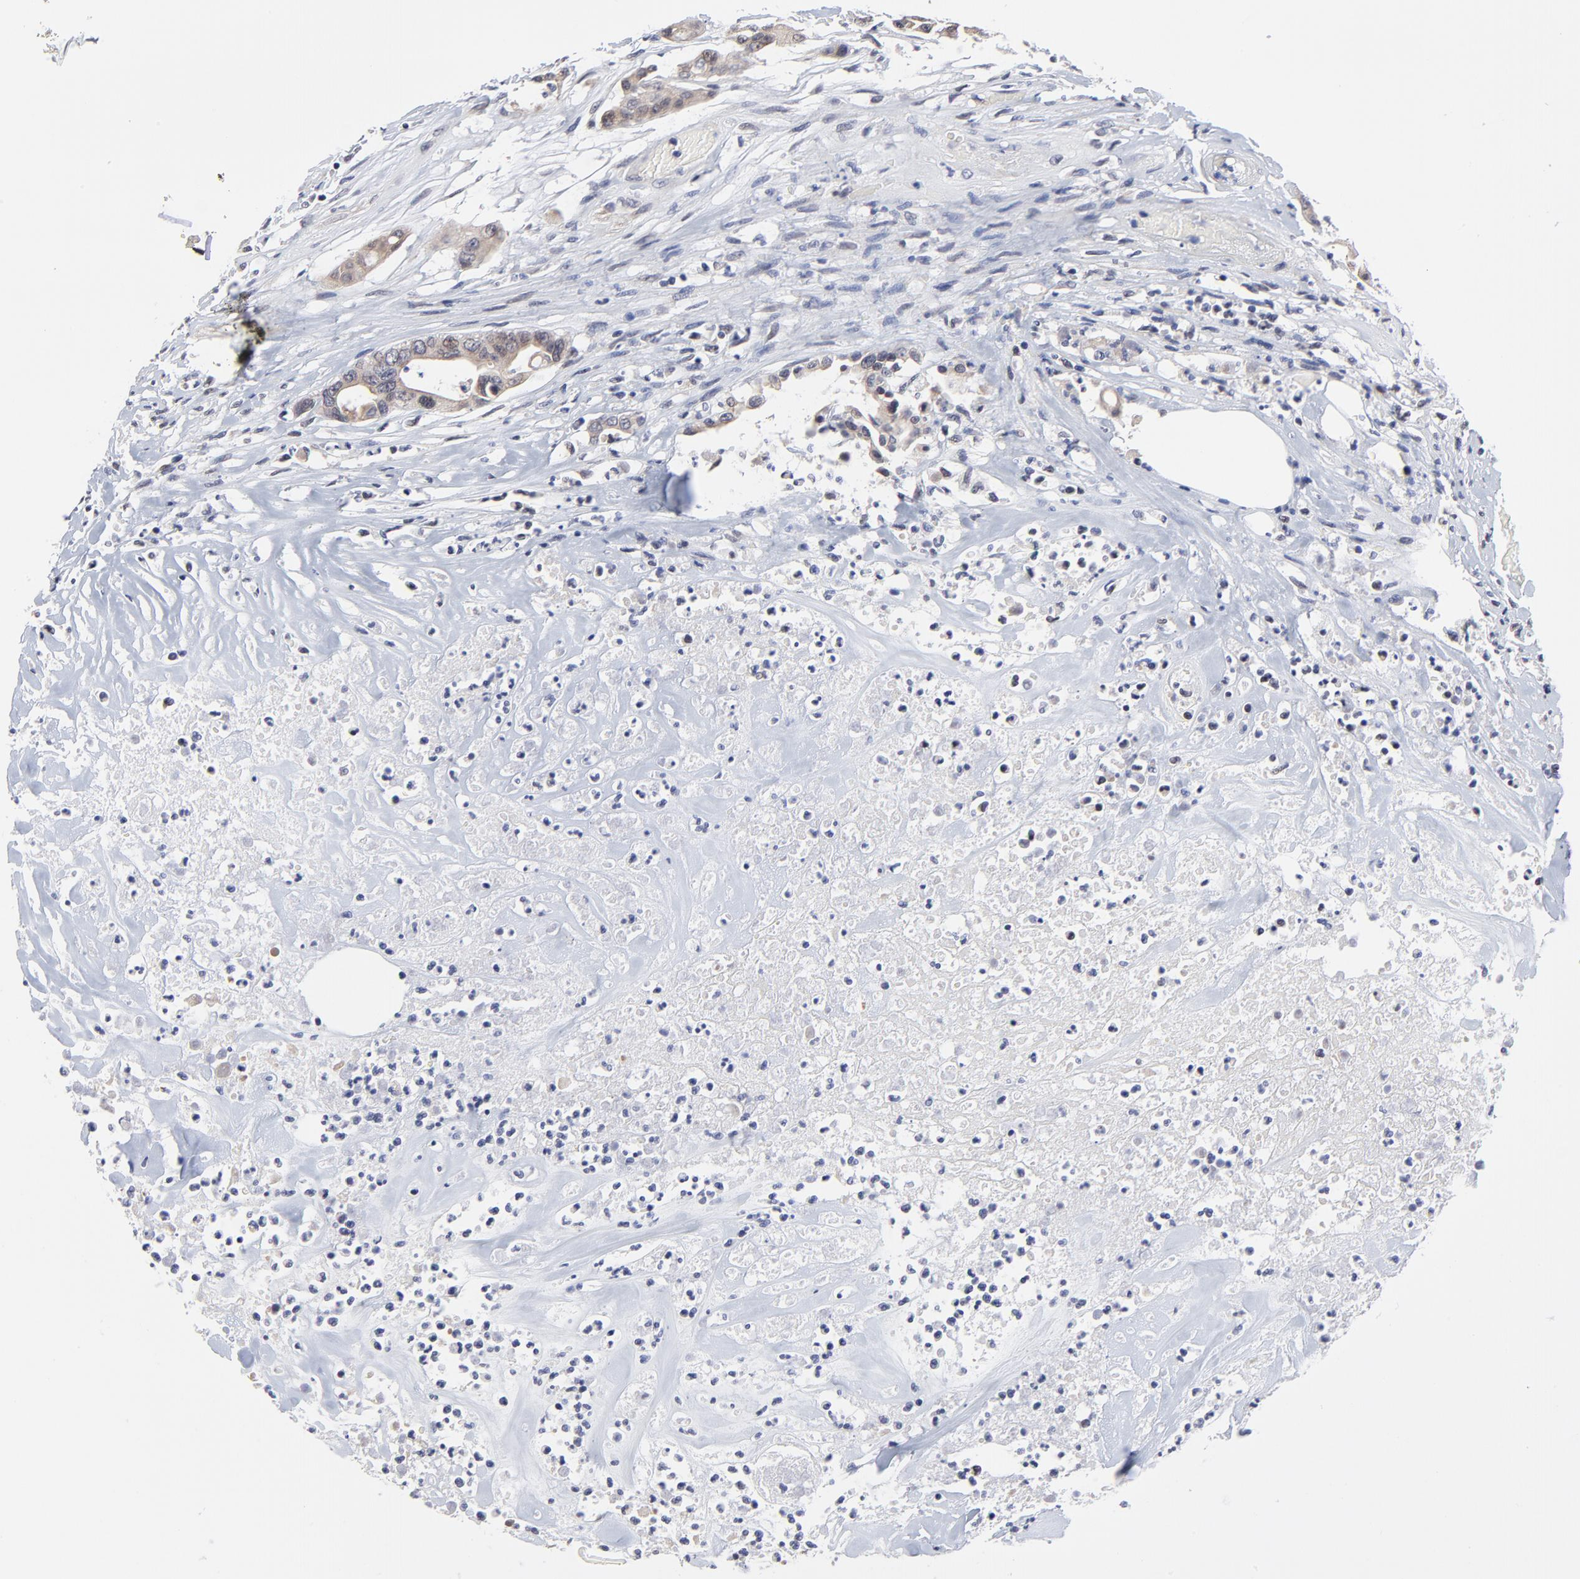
{"staining": {"intensity": "moderate", "quantity": ">75%", "location": "cytoplasmic/membranous"}, "tissue": "colorectal cancer", "cell_type": "Tumor cells", "image_type": "cancer", "snomed": [{"axis": "morphology", "description": "Adenocarcinoma, NOS"}, {"axis": "topography", "description": "Colon"}], "caption": "Immunohistochemical staining of human colorectal cancer (adenocarcinoma) demonstrates moderate cytoplasmic/membranous protein expression in approximately >75% of tumor cells.", "gene": "FBXO8", "patient": {"sex": "female", "age": 70}}